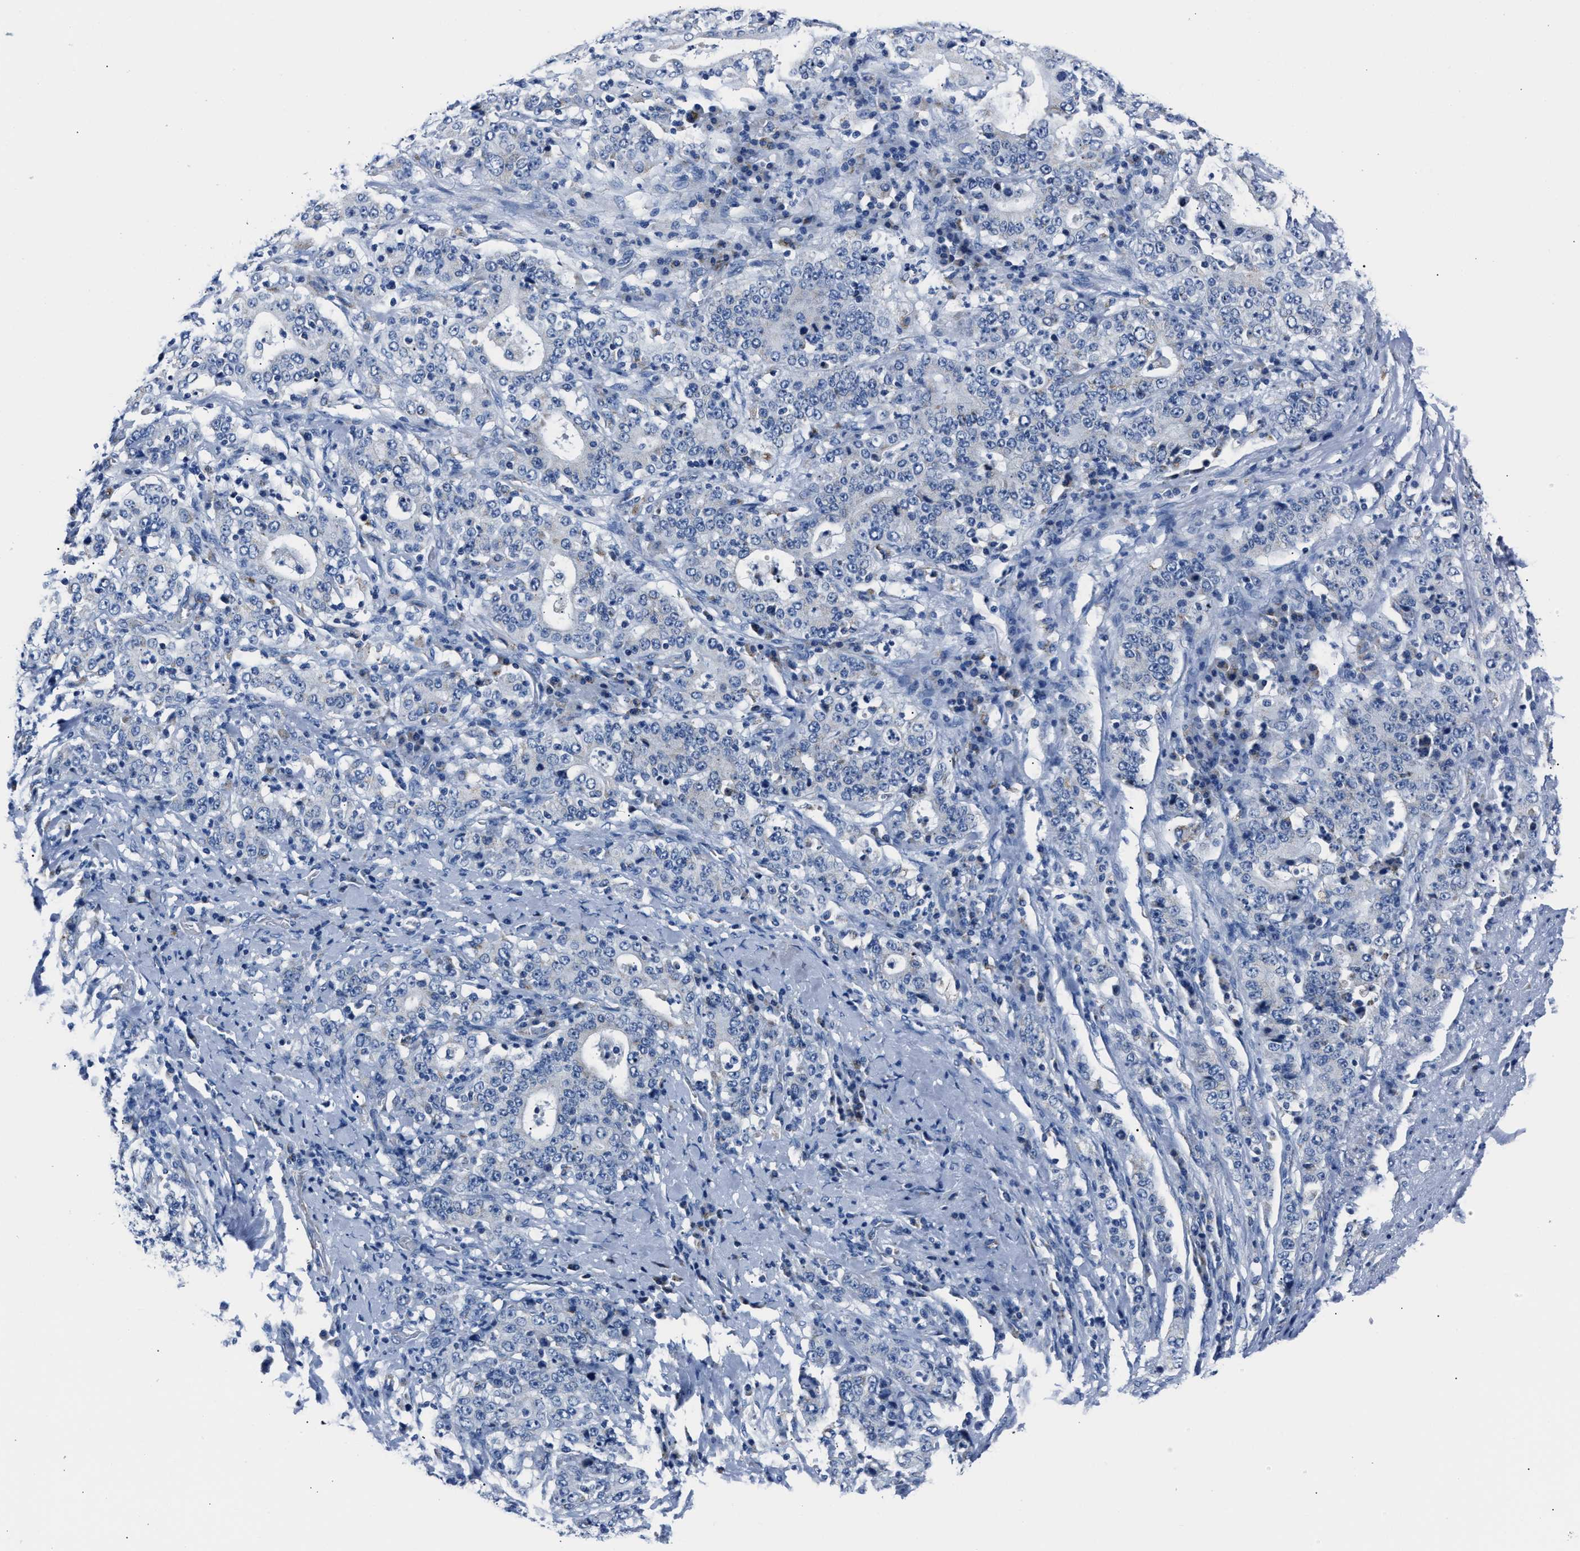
{"staining": {"intensity": "negative", "quantity": "none", "location": "none"}, "tissue": "stomach cancer", "cell_type": "Tumor cells", "image_type": "cancer", "snomed": [{"axis": "morphology", "description": "Normal tissue, NOS"}, {"axis": "morphology", "description": "Adenocarcinoma, NOS"}, {"axis": "topography", "description": "Stomach, upper"}, {"axis": "topography", "description": "Stomach"}], "caption": "High magnification brightfield microscopy of stomach cancer (adenocarcinoma) stained with DAB (3,3'-diaminobenzidine) (brown) and counterstained with hematoxylin (blue): tumor cells show no significant staining. (DAB (3,3'-diaminobenzidine) immunohistochemistry (IHC) visualized using brightfield microscopy, high magnification).", "gene": "AMACR", "patient": {"sex": "male", "age": 59}}